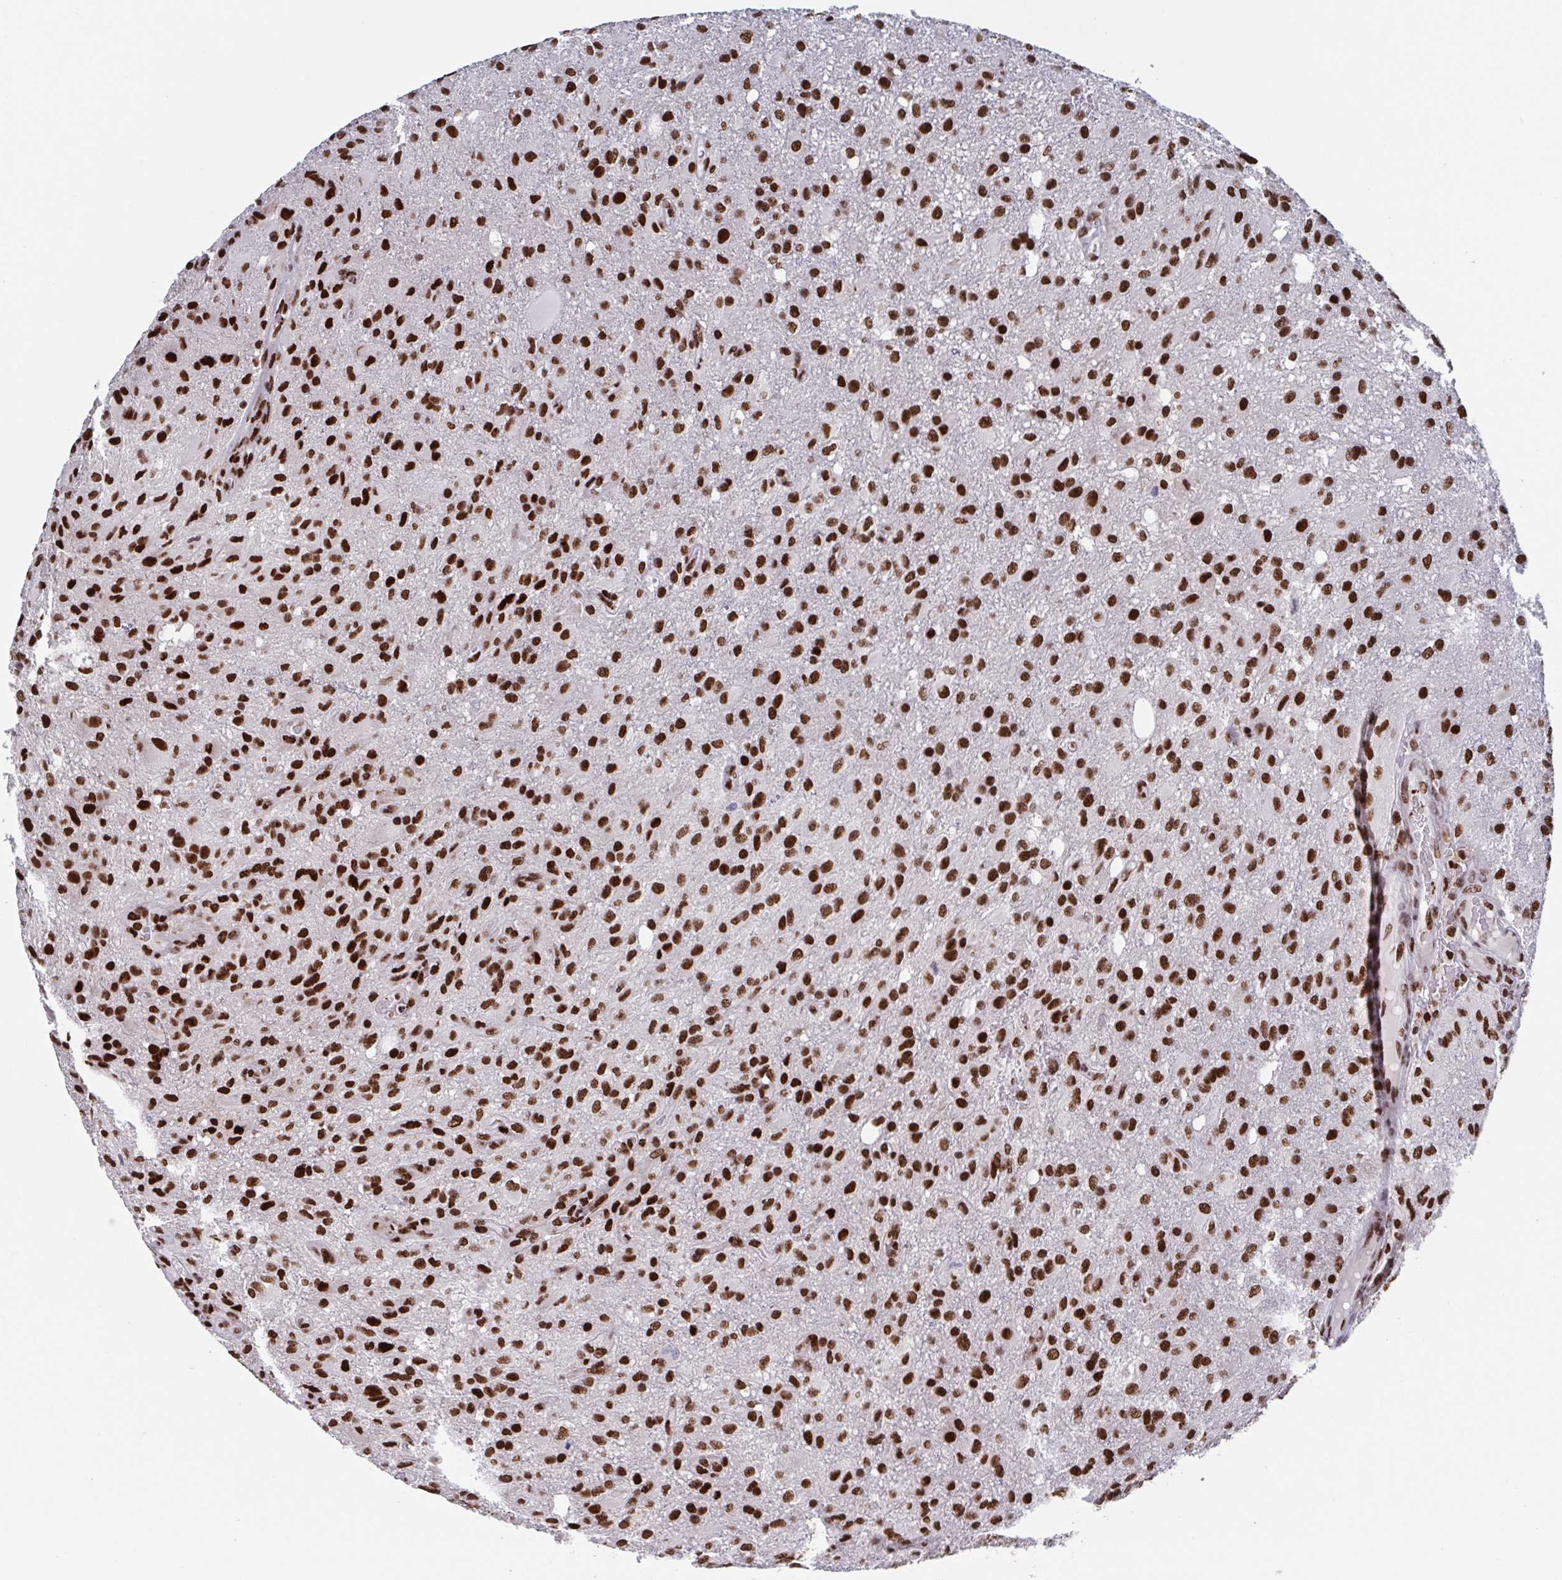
{"staining": {"intensity": "strong", "quantity": ">75%", "location": "nuclear"}, "tissue": "glioma", "cell_type": "Tumor cells", "image_type": "cancer", "snomed": [{"axis": "morphology", "description": "Glioma, malignant, High grade"}, {"axis": "topography", "description": "Brain"}], "caption": "Brown immunohistochemical staining in human malignant glioma (high-grade) demonstrates strong nuclear staining in approximately >75% of tumor cells.", "gene": "ZNF607", "patient": {"sex": "male", "age": 53}}